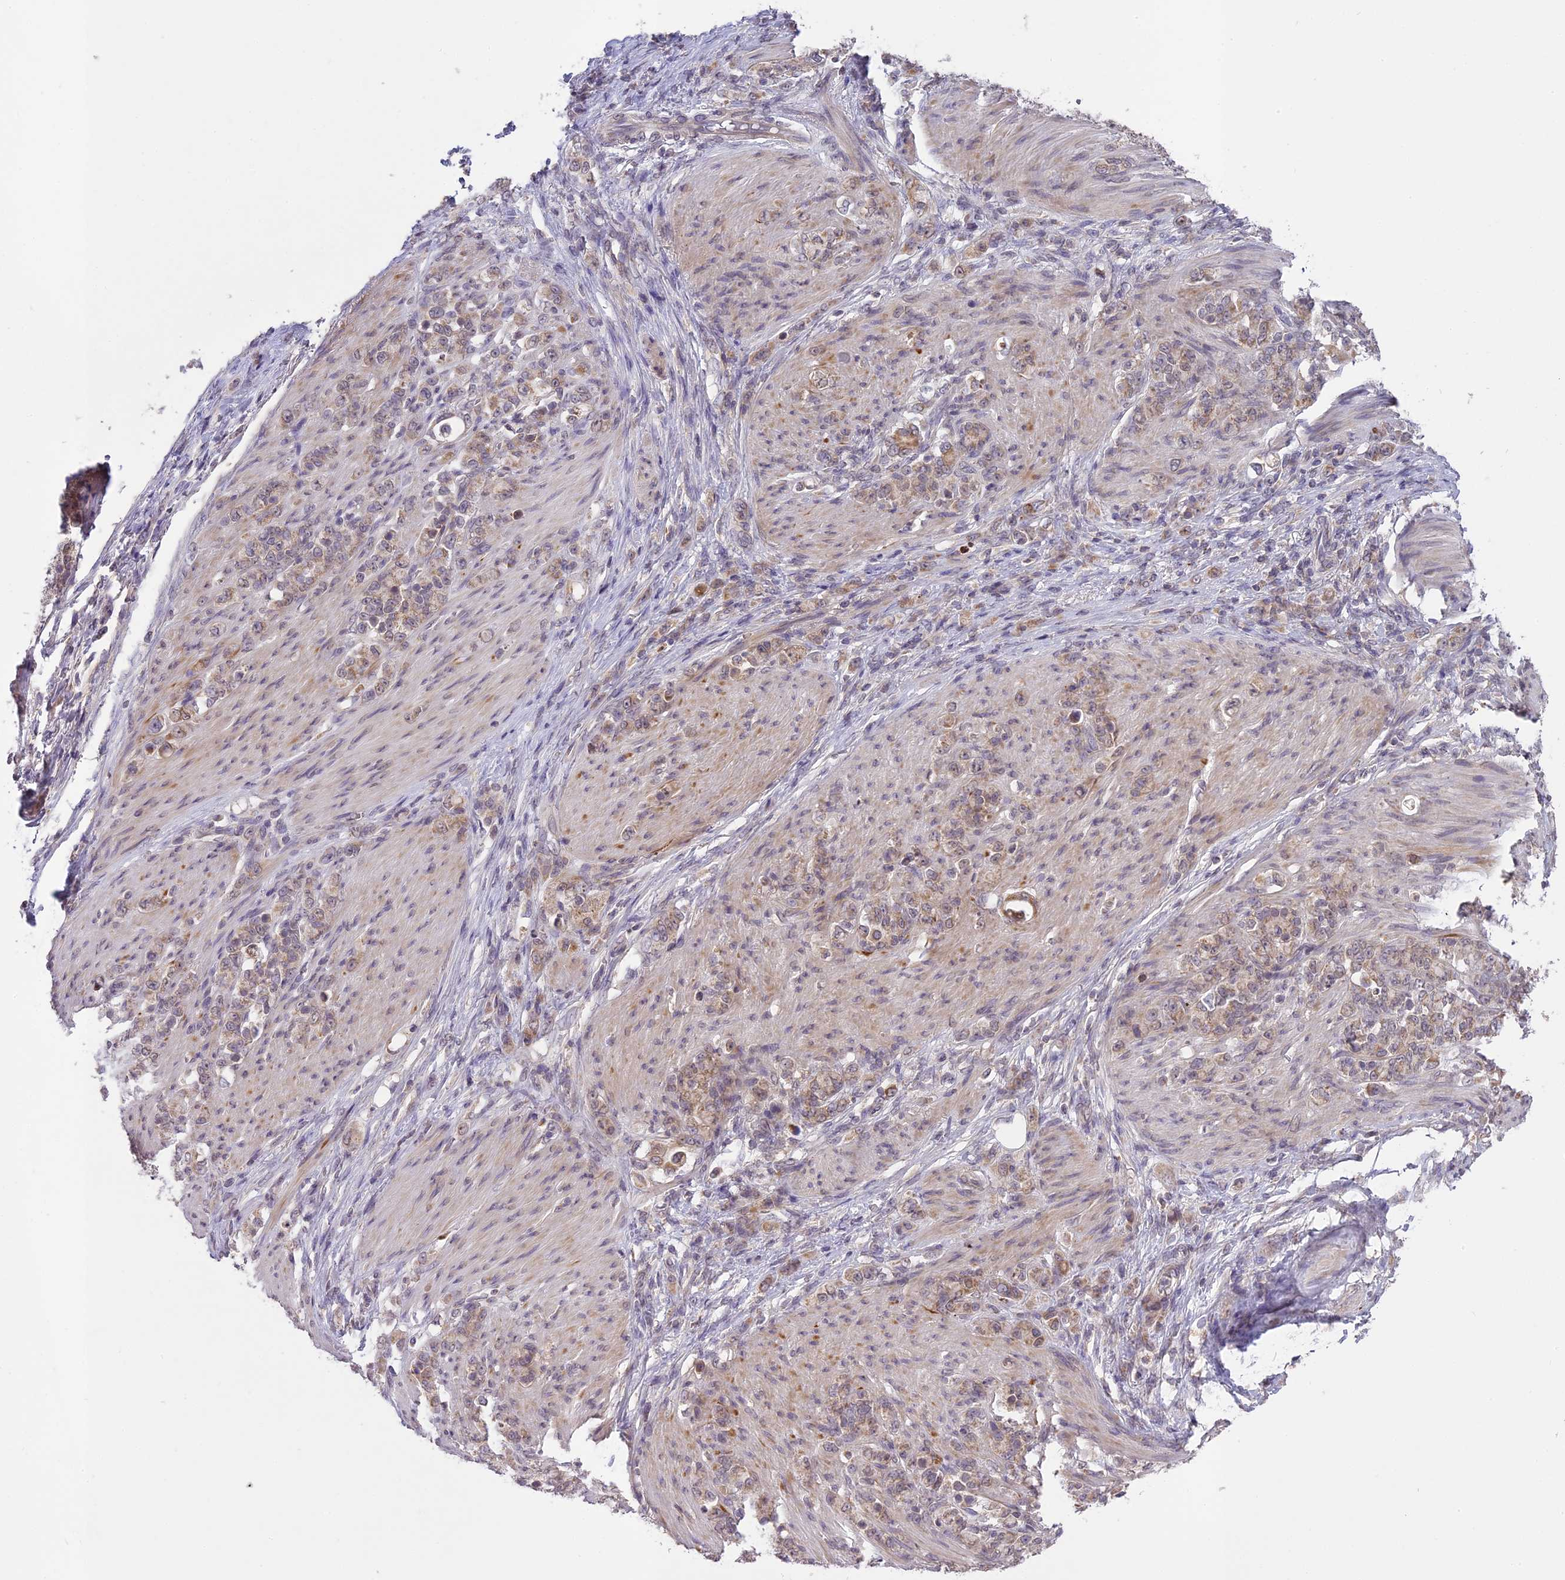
{"staining": {"intensity": "moderate", "quantity": "25%-75%", "location": "cytoplasmic/membranous"}, "tissue": "stomach cancer", "cell_type": "Tumor cells", "image_type": "cancer", "snomed": [{"axis": "morphology", "description": "Adenocarcinoma, NOS"}, {"axis": "topography", "description": "Stomach"}], "caption": "Approximately 25%-75% of tumor cells in human adenocarcinoma (stomach) display moderate cytoplasmic/membranous protein expression as visualized by brown immunohistochemical staining.", "gene": "ERG28", "patient": {"sex": "female", "age": 79}}